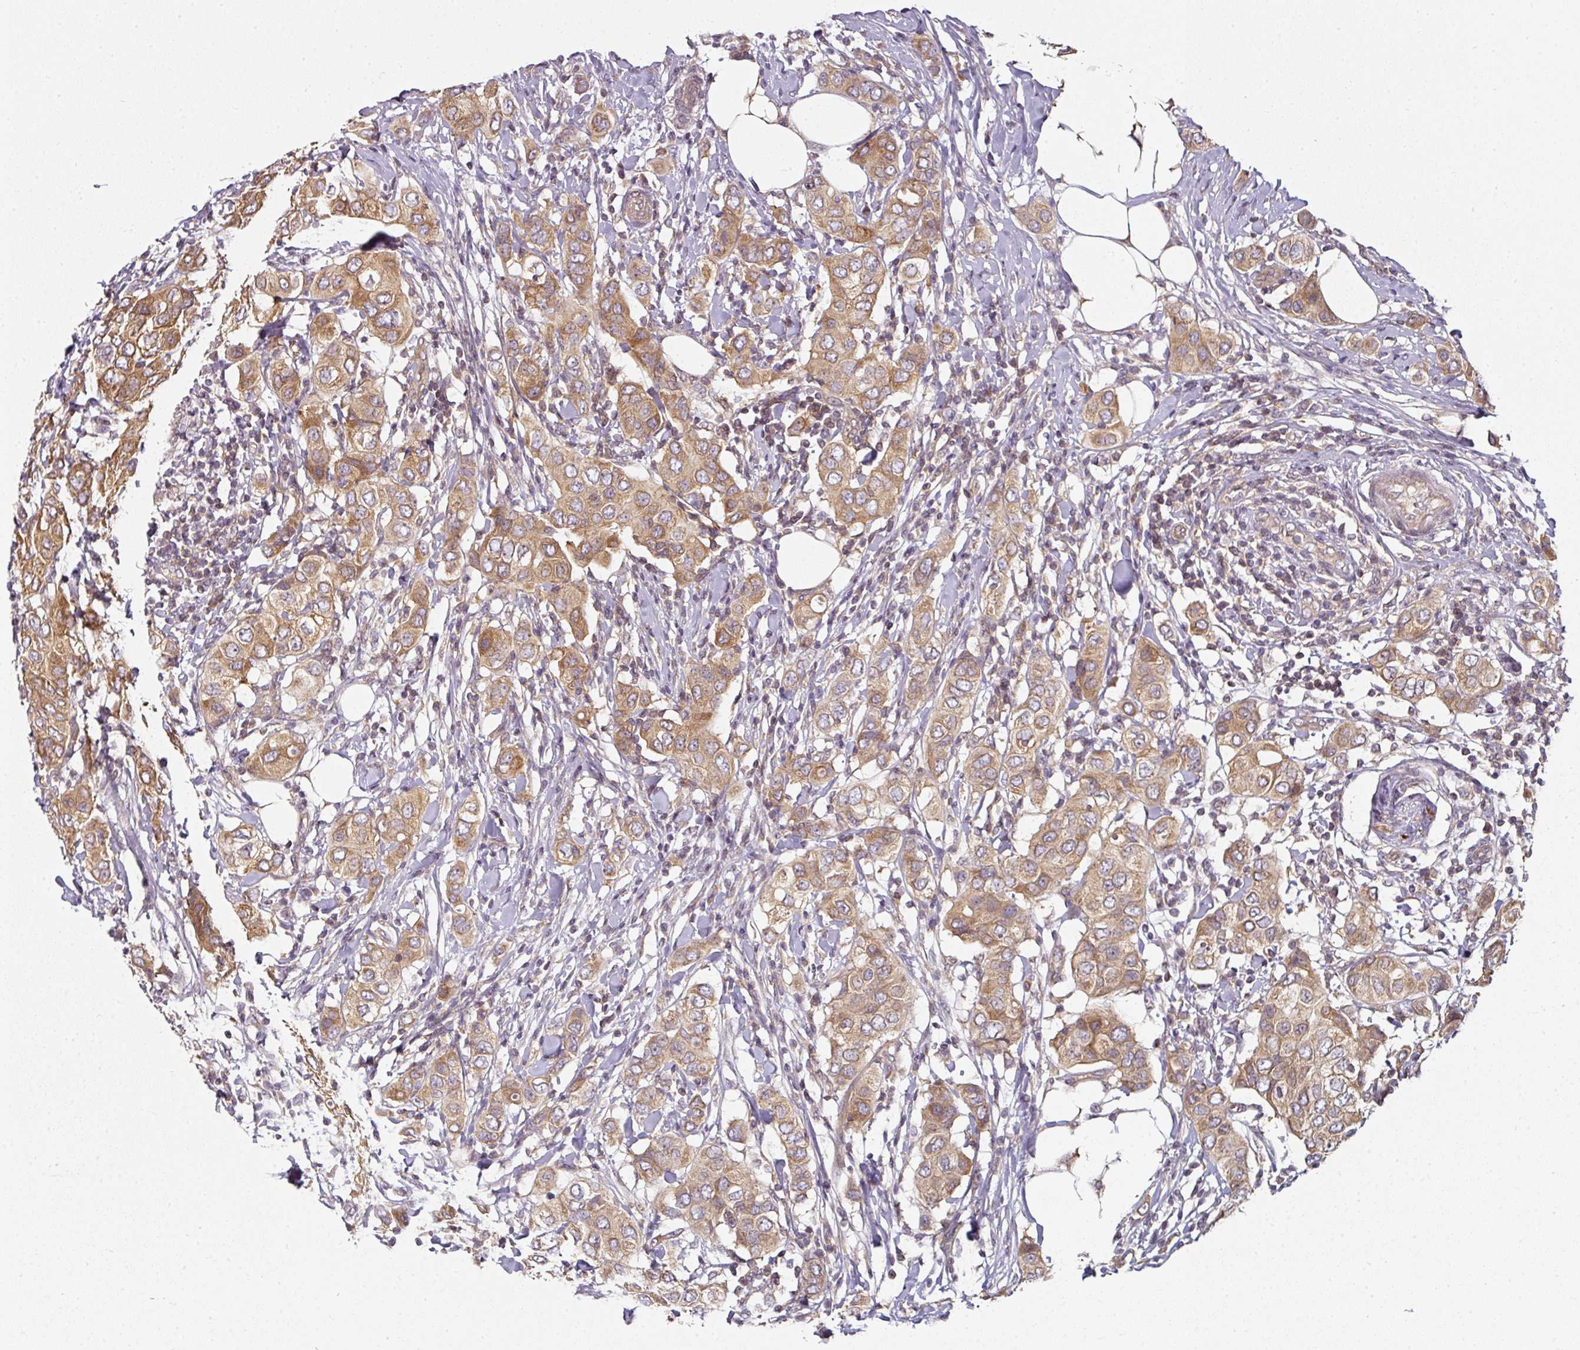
{"staining": {"intensity": "moderate", "quantity": ">75%", "location": "cytoplasmic/membranous"}, "tissue": "breast cancer", "cell_type": "Tumor cells", "image_type": "cancer", "snomed": [{"axis": "morphology", "description": "Lobular carcinoma"}, {"axis": "topography", "description": "Breast"}], "caption": "This micrograph displays immunohistochemistry staining of human lobular carcinoma (breast), with medium moderate cytoplasmic/membranous staining in approximately >75% of tumor cells.", "gene": "MAP2K2", "patient": {"sex": "female", "age": 51}}